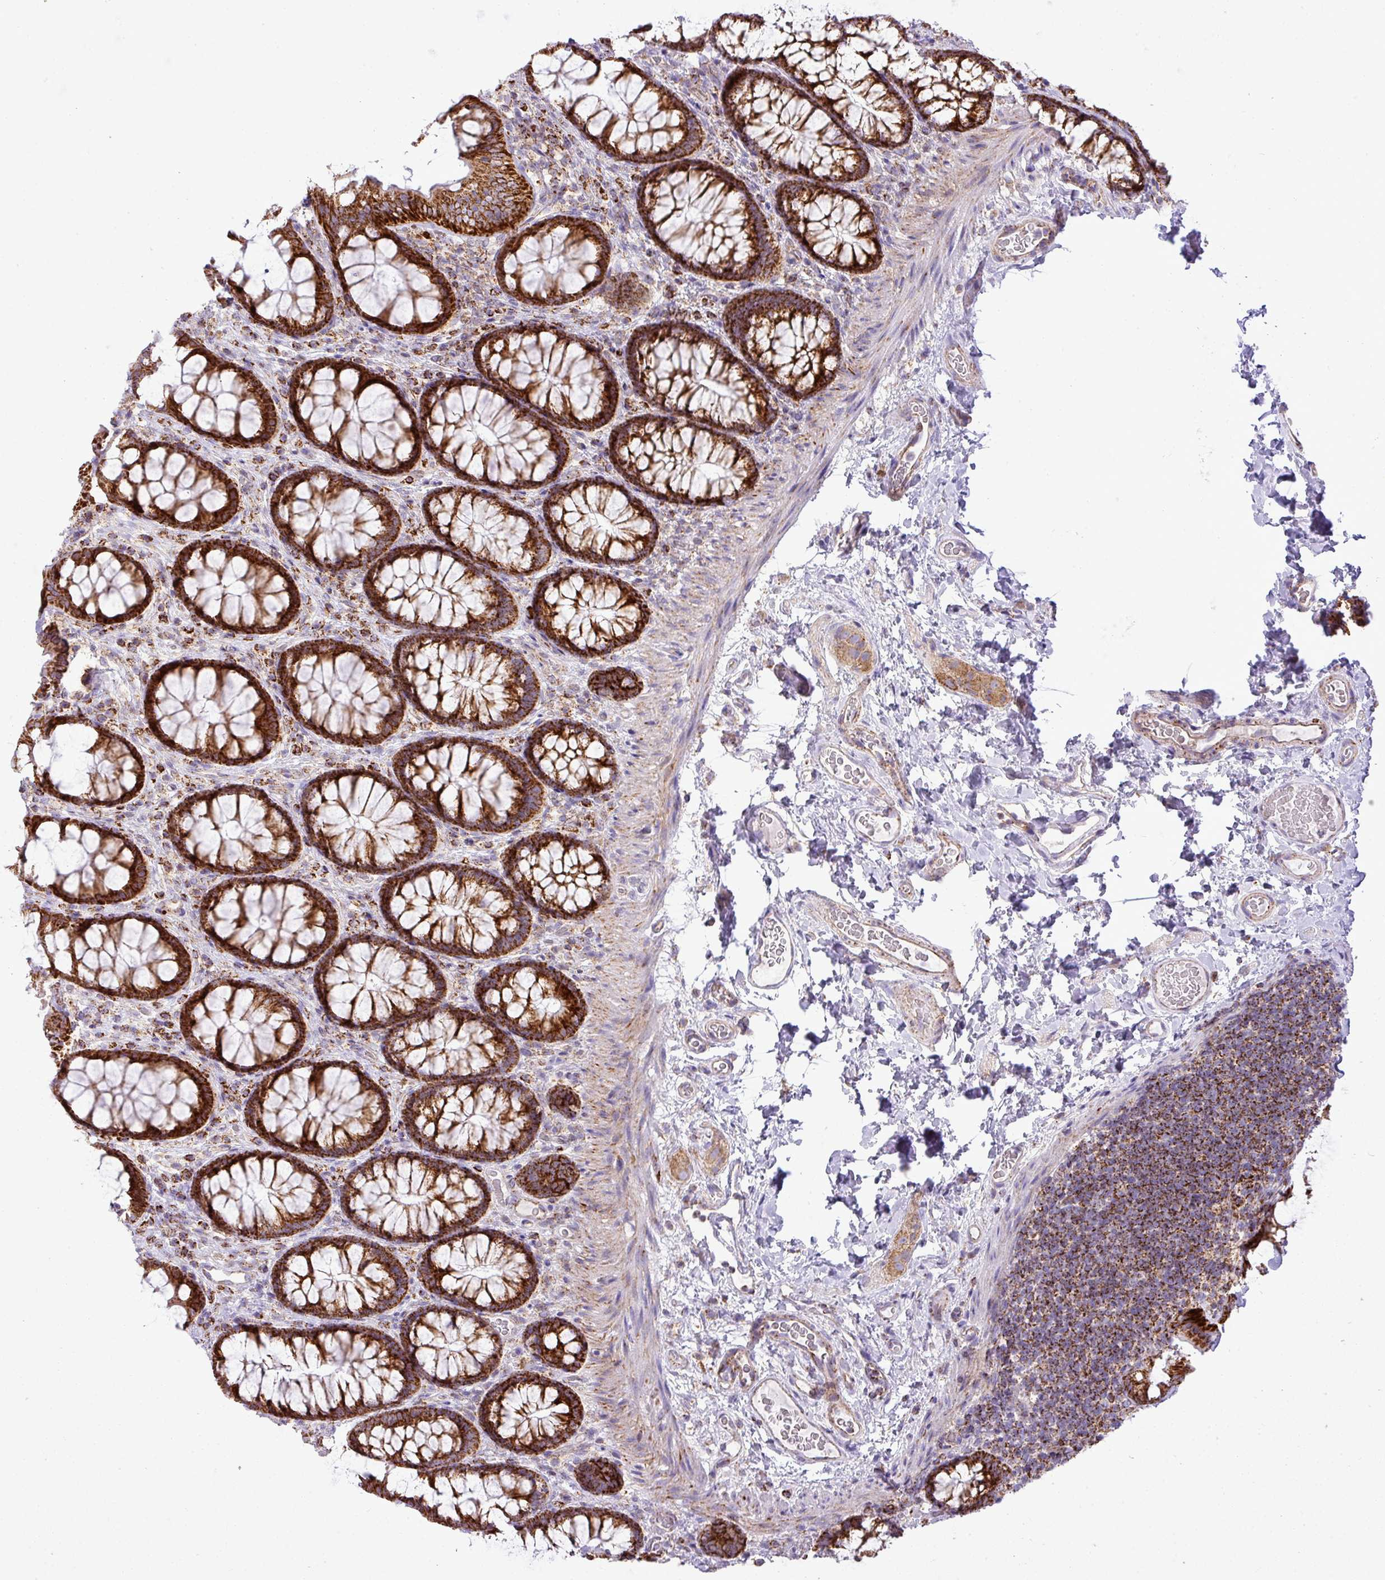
{"staining": {"intensity": "moderate", "quantity": "<25%", "location": "cytoplasmic/membranous"}, "tissue": "colon", "cell_type": "Endothelial cells", "image_type": "normal", "snomed": [{"axis": "morphology", "description": "Normal tissue, NOS"}, {"axis": "topography", "description": "Colon"}], "caption": "Immunohistochemistry micrograph of unremarkable human colon stained for a protein (brown), which displays low levels of moderate cytoplasmic/membranous staining in approximately <25% of endothelial cells.", "gene": "ZNF81", "patient": {"sex": "male", "age": 46}}